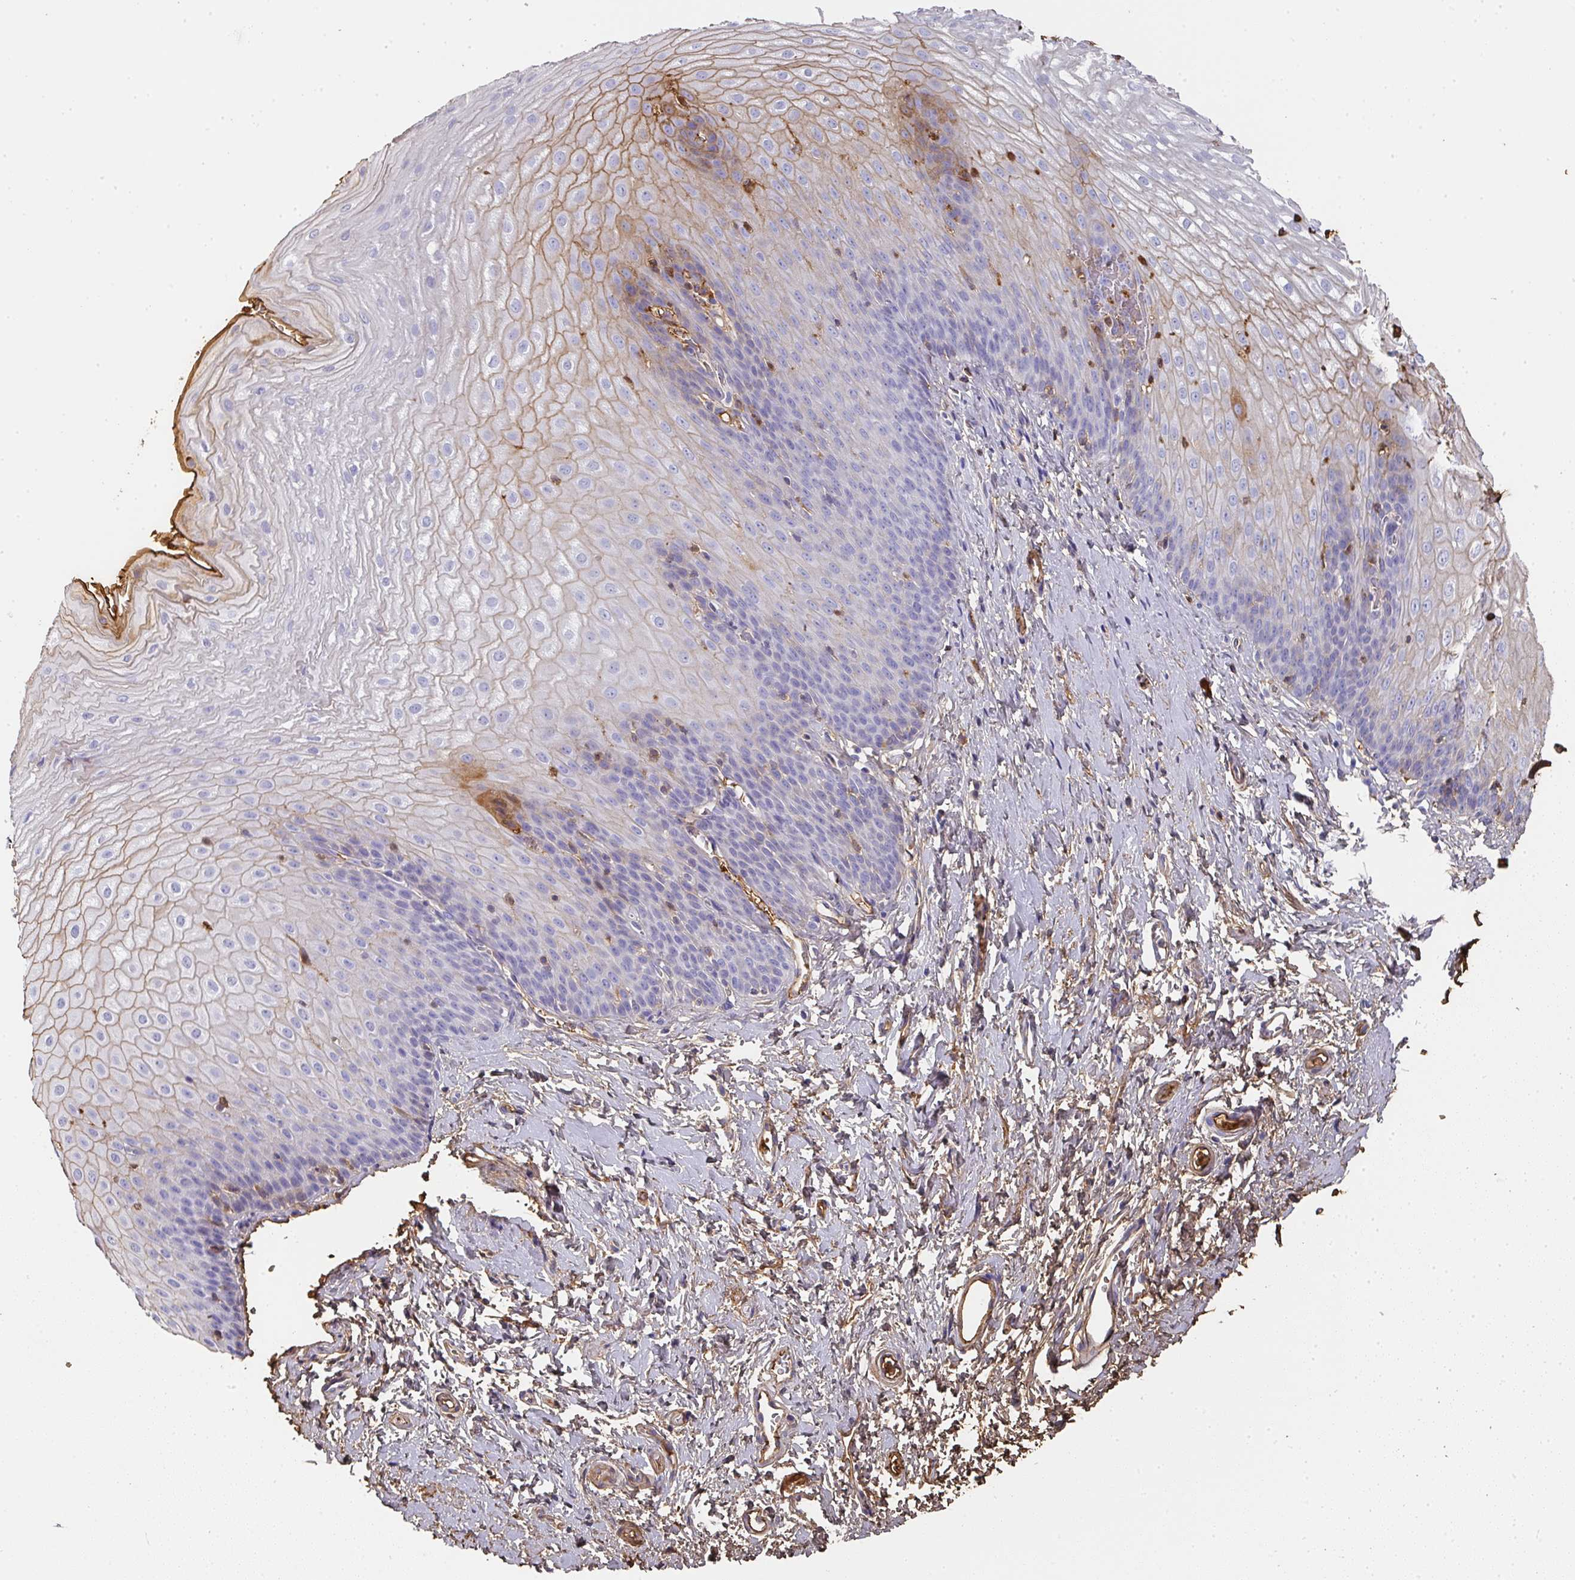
{"staining": {"intensity": "moderate", "quantity": "25%-75%", "location": "cytoplasmic/membranous"}, "tissue": "esophagus", "cell_type": "Squamous epithelial cells", "image_type": "normal", "snomed": [{"axis": "morphology", "description": "Normal tissue, NOS"}, {"axis": "topography", "description": "Esophagus"}], "caption": "Protein expression analysis of benign human esophagus reveals moderate cytoplasmic/membranous expression in approximately 25%-75% of squamous epithelial cells. (DAB = brown stain, brightfield microscopy at high magnification).", "gene": "ALB", "patient": {"sex": "male", "age": 70}}